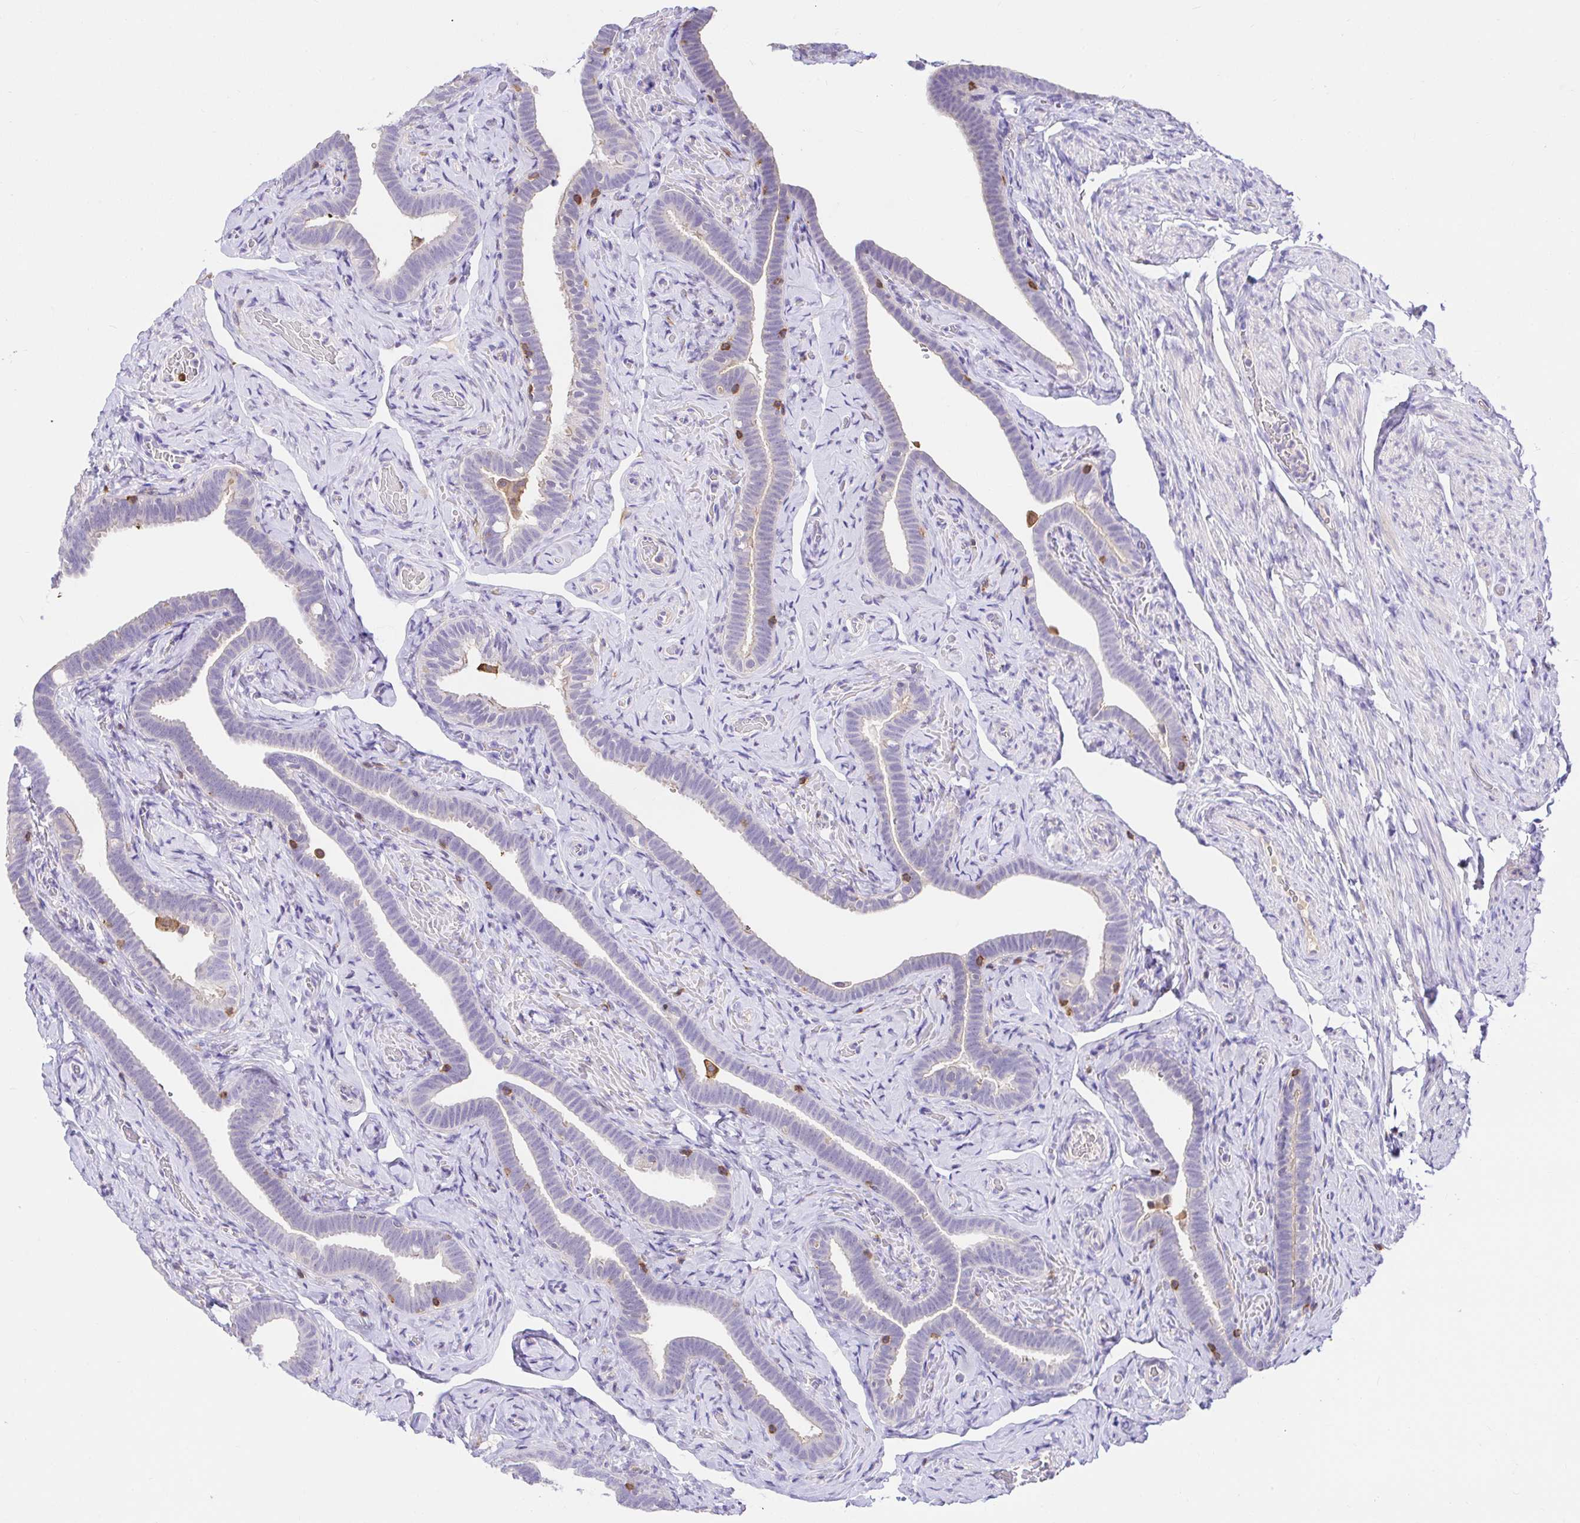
{"staining": {"intensity": "negative", "quantity": "none", "location": "none"}, "tissue": "fallopian tube", "cell_type": "Glandular cells", "image_type": "normal", "snomed": [{"axis": "morphology", "description": "Normal tissue, NOS"}, {"axis": "topography", "description": "Fallopian tube"}], "caption": "Immunohistochemical staining of unremarkable fallopian tube displays no significant expression in glandular cells. Brightfield microscopy of IHC stained with DAB (3,3'-diaminobenzidine) (brown) and hematoxylin (blue), captured at high magnification.", "gene": "SKAP1", "patient": {"sex": "female", "age": 69}}